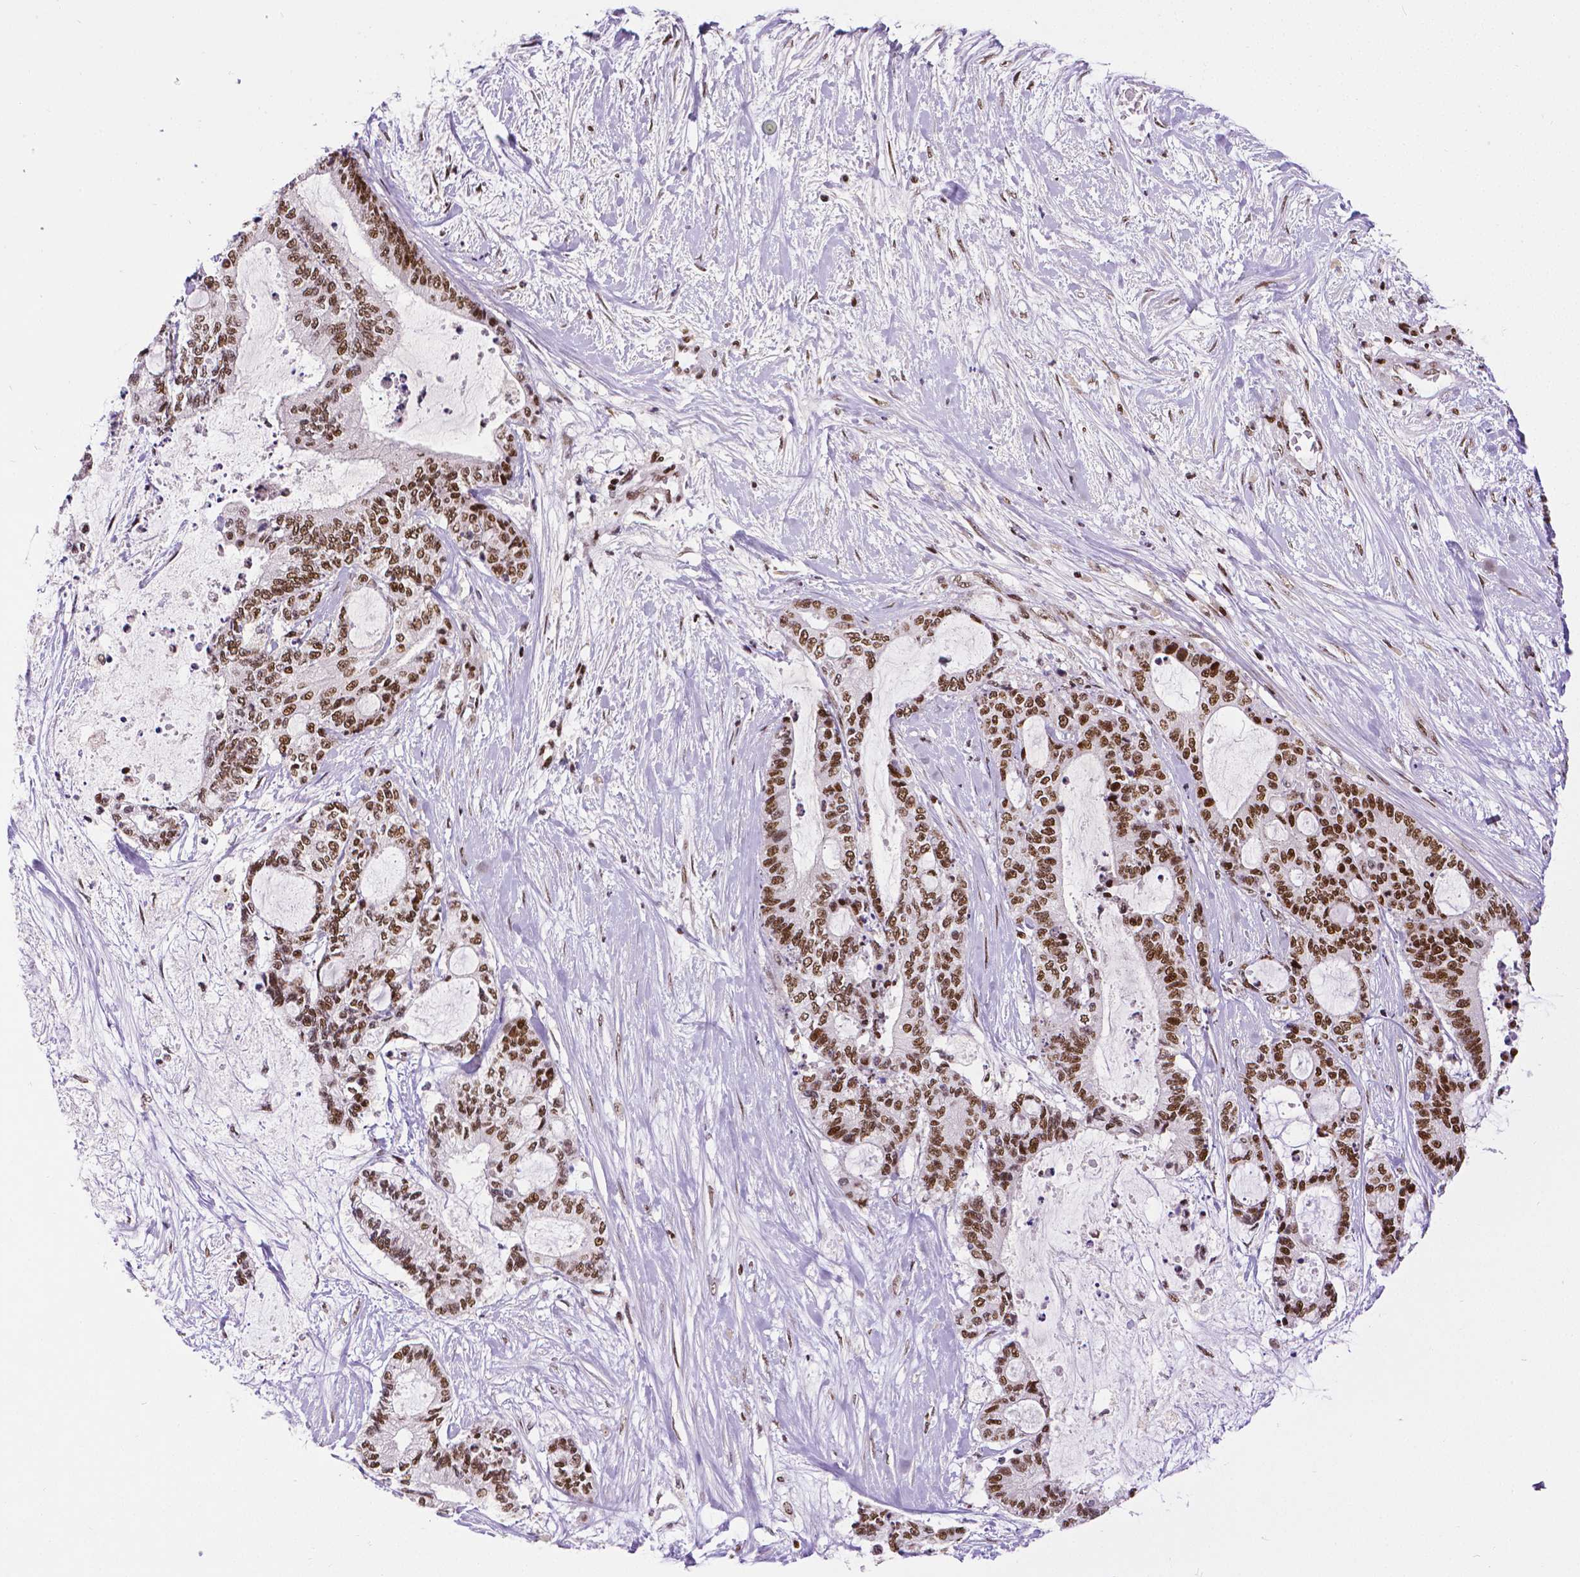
{"staining": {"intensity": "strong", "quantity": ">75%", "location": "nuclear"}, "tissue": "liver cancer", "cell_type": "Tumor cells", "image_type": "cancer", "snomed": [{"axis": "morphology", "description": "Normal tissue, NOS"}, {"axis": "morphology", "description": "Cholangiocarcinoma"}, {"axis": "topography", "description": "Liver"}, {"axis": "topography", "description": "Peripheral nerve tissue"}], "caption": "Tumor cells exhibit high levels of strong nuclear staining in about >75% of cells in human liver cholangiocarcinoma. Nuclei are stained in blue.", "gene": "CTCF", "patient": {"sex": "female", "age": 73}}